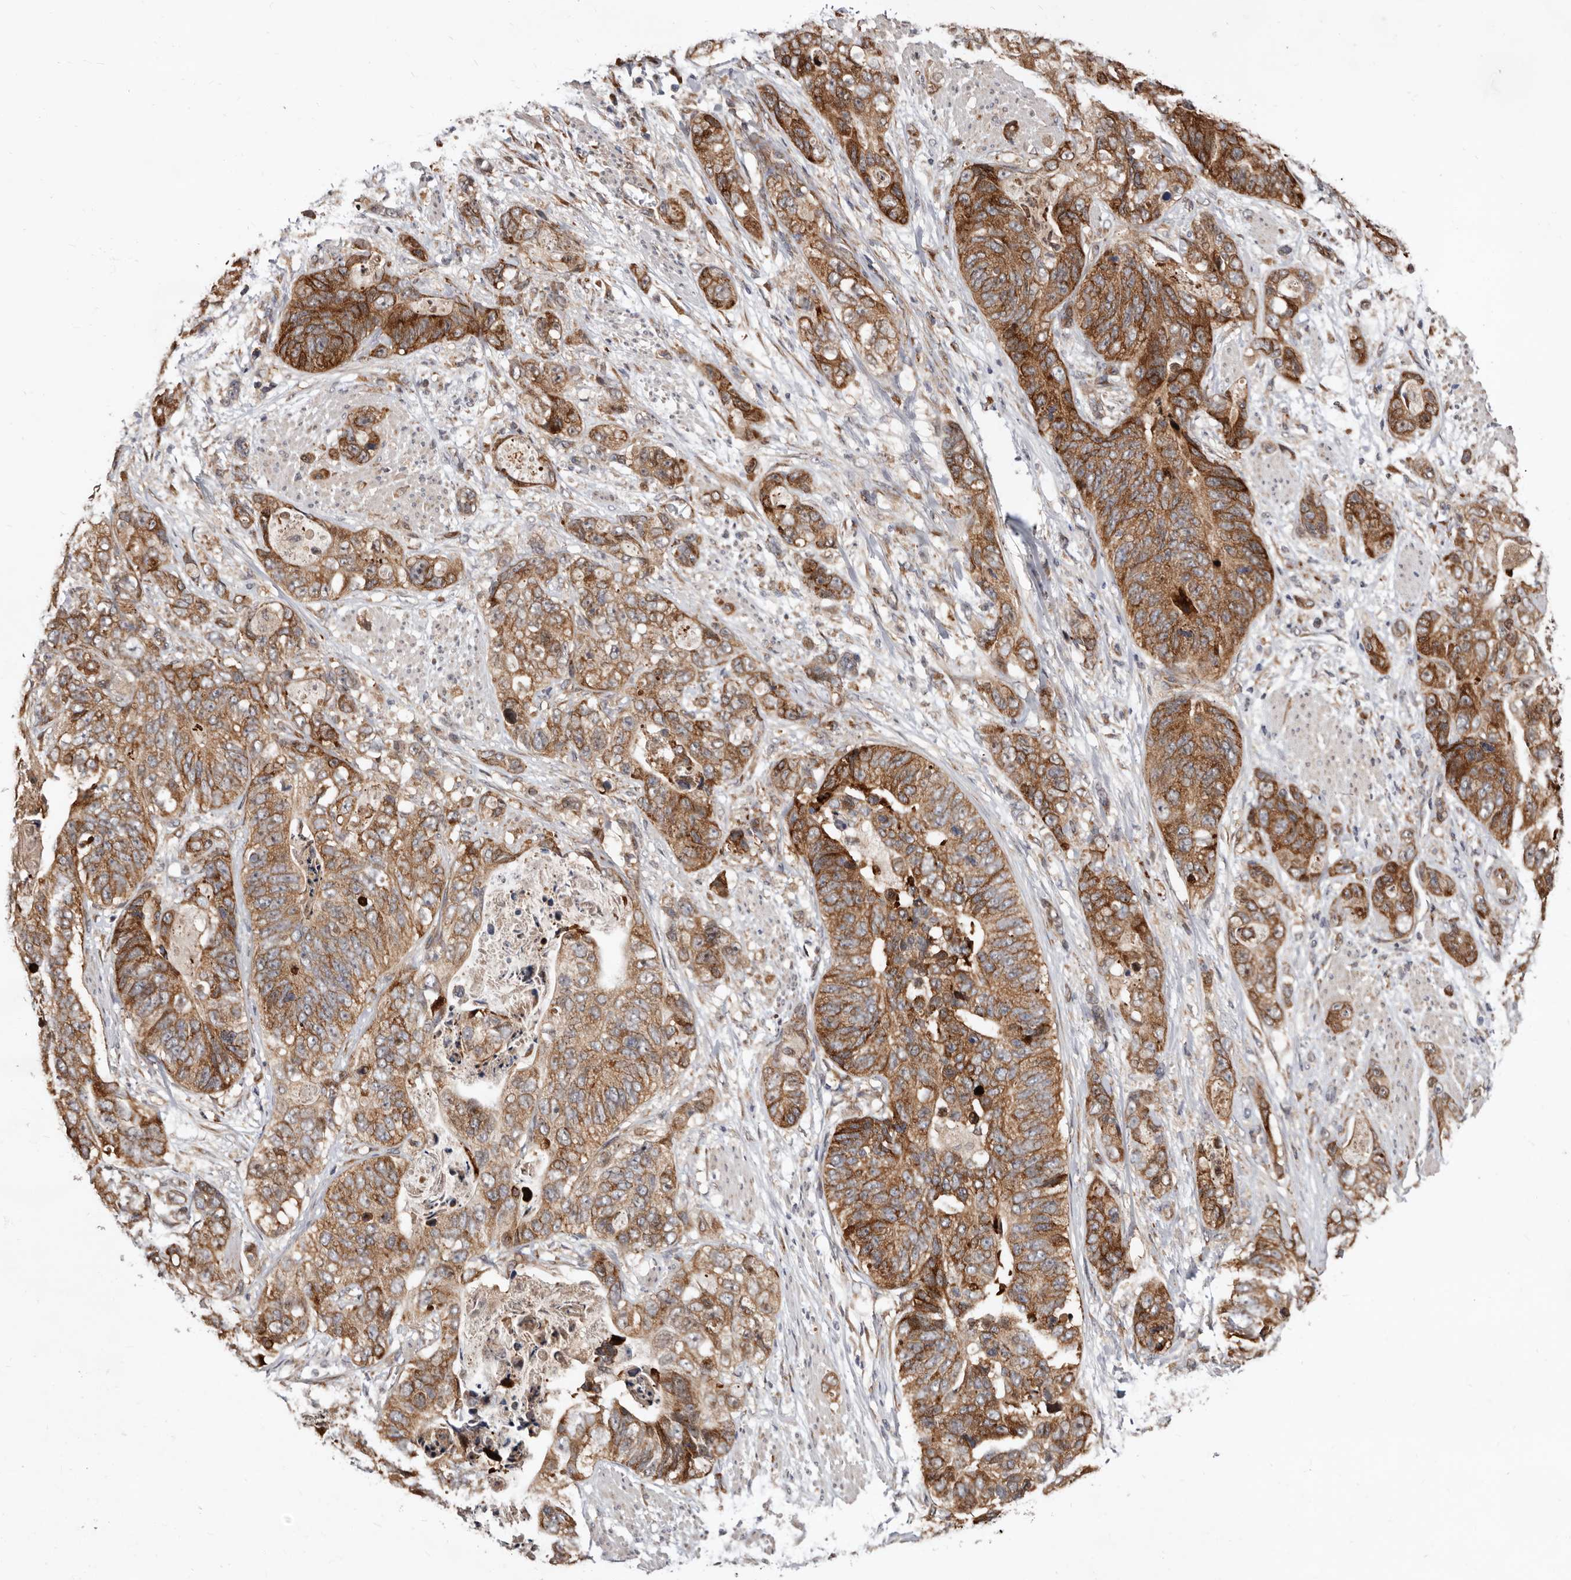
{"staining": {"intensity": "moderate", "quantity": ">75%", "location": "cytoplasmic/membranous"}, "tissue": "stomach cancer", "cell_type": "Tumor cells", "image_type": "cancer", "snomed": [{"axis": "morphology", "description": "Adenocarcinoma, NOS"}, {"axis": "topography", "description": "Stomach"}], "caption": "Protein expression analysis of human stomach adenocarcinoma reveals moderate cytoplasmic/membranous expression in about >75% of tumor cells.", "gene": "WEE2", "patient": {"sex": "female", "age": 89}}